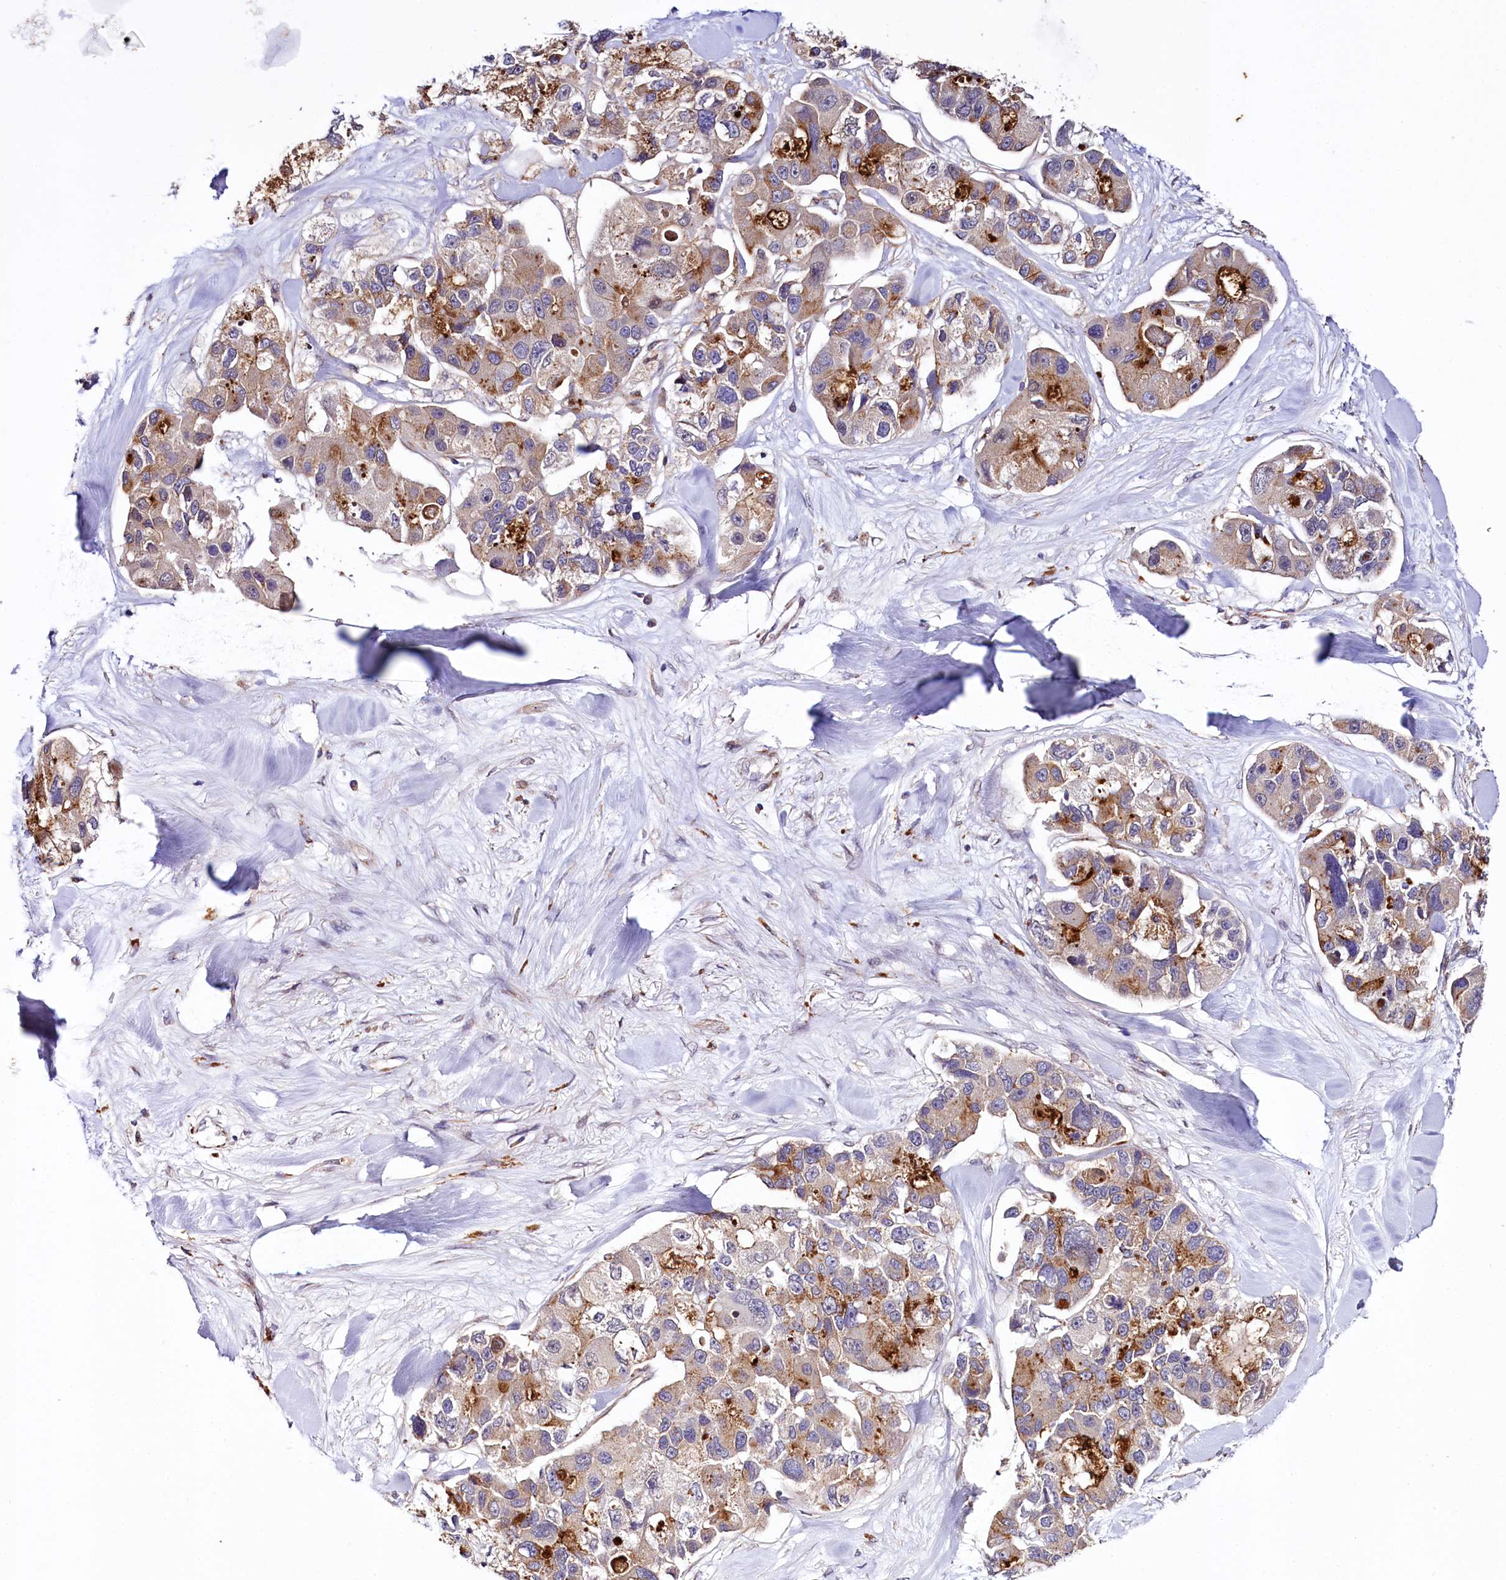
{"staining": {"intensity": "moderate", "quantity": ">75%", "location": "cytoplasmic/membranous"}, "tissue": "lung cancer", "cell_type": "Tumor cells", "image_type": "cancer", "snomed": [{"axis": "morphology", "description": "Adenocarcinoma, NOS"}, {"axis": "topography", "description": "Lung"}], "caption": "Immunohistochemical staining of lung cancer (adenocarcinoma) shows medium levels of moderate cytoplasmic/membranous positivity in approximately >75% of tumor cells. (DAB (3,3'-diaminobenzidine) = brown stain, brightfield microscopy at high magnification).", "gene": "TTC12", "patient": {"sex": "female", "age": 54}}